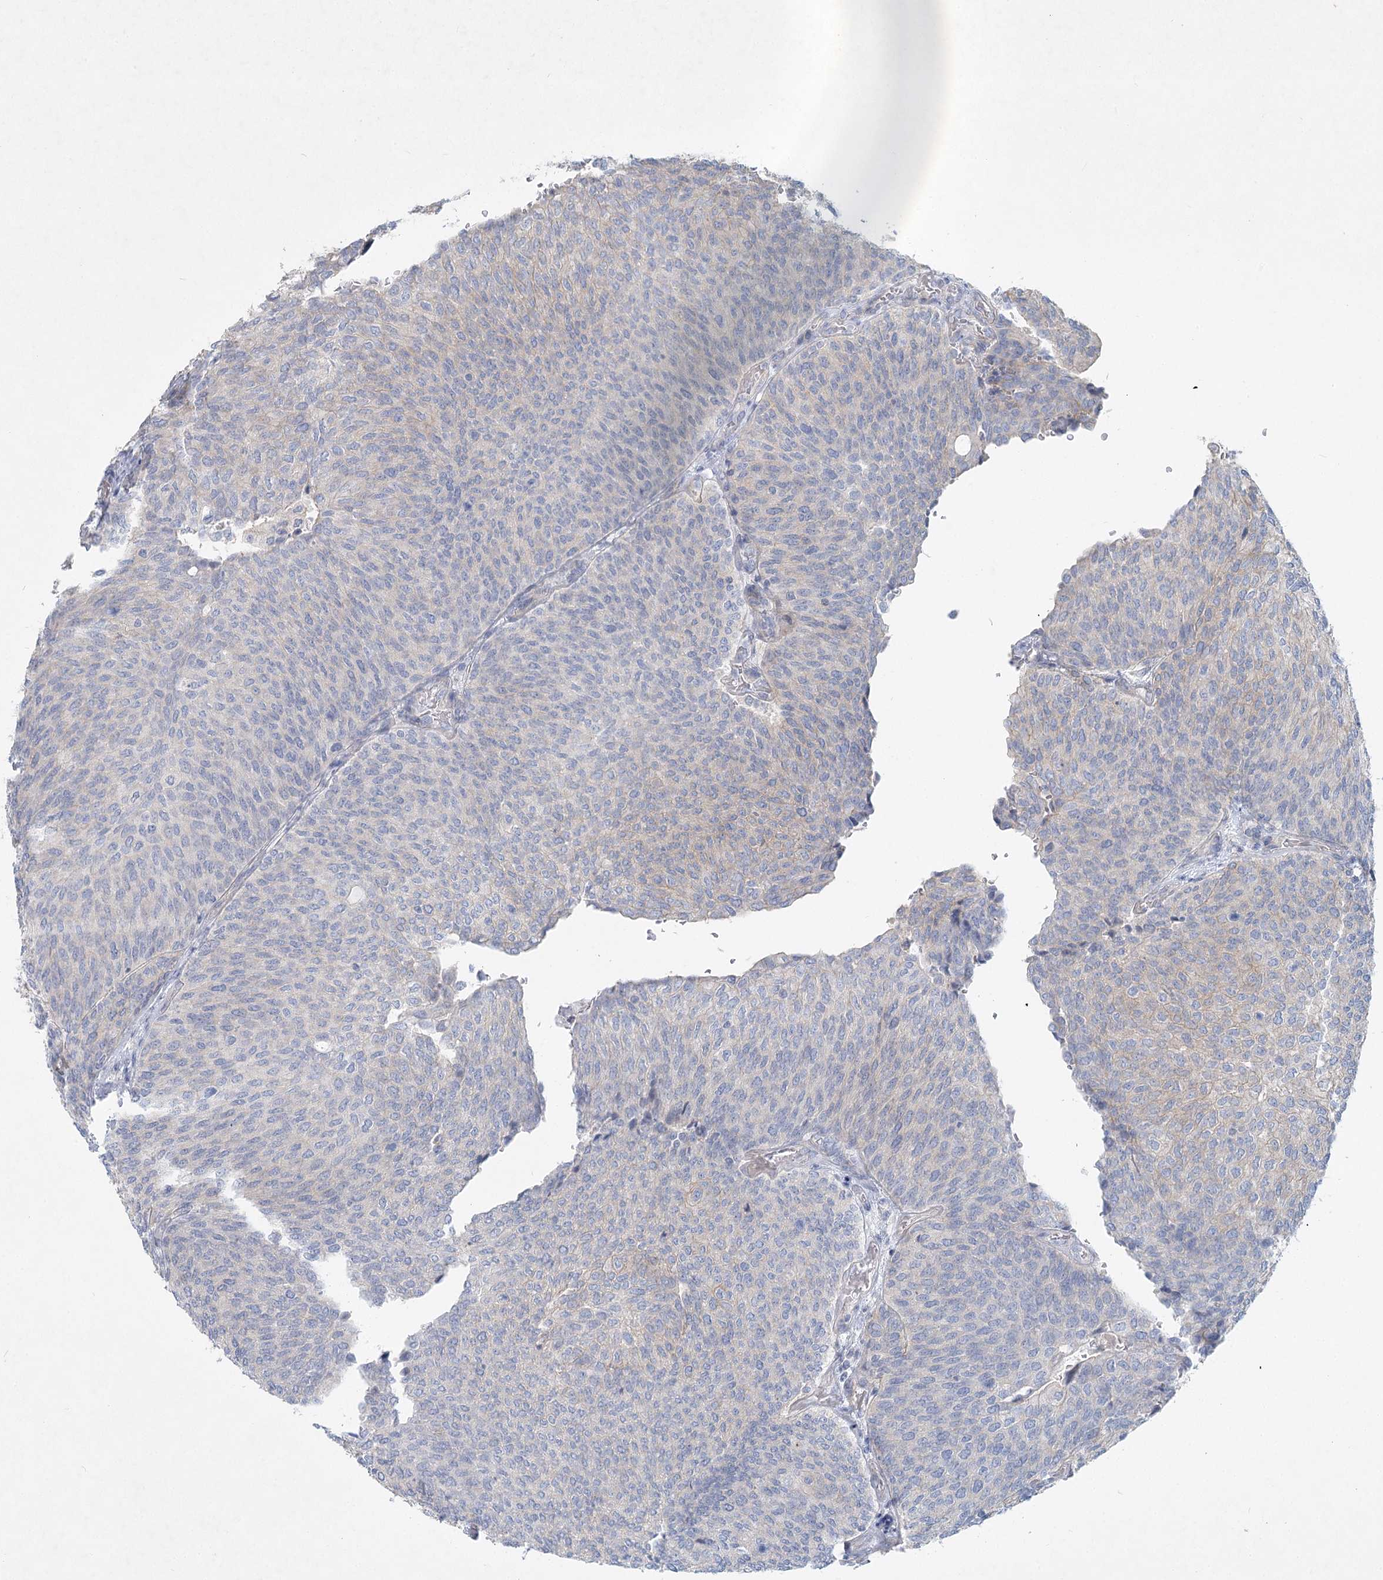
{"staining": {"intensity": "weak", "quantity": "<25%", "location": "cytoplasmic/membranous"}, "tissue": "urothelial cancer", "cell_type": "Tumor cells", "image_type": "cancer", "snomed": [{"axis": "morphology", "description": "Urothelial carcinoma, Low grade"}, {"axis": "topography", "description": "Urinary bladder"}], "caption": "Urothelial cancer was stained to show a protein in brown. There is no significant expression in tumor cells.", "gene": "DNMBP", "patient": {"sex": "female", "age": 79}}